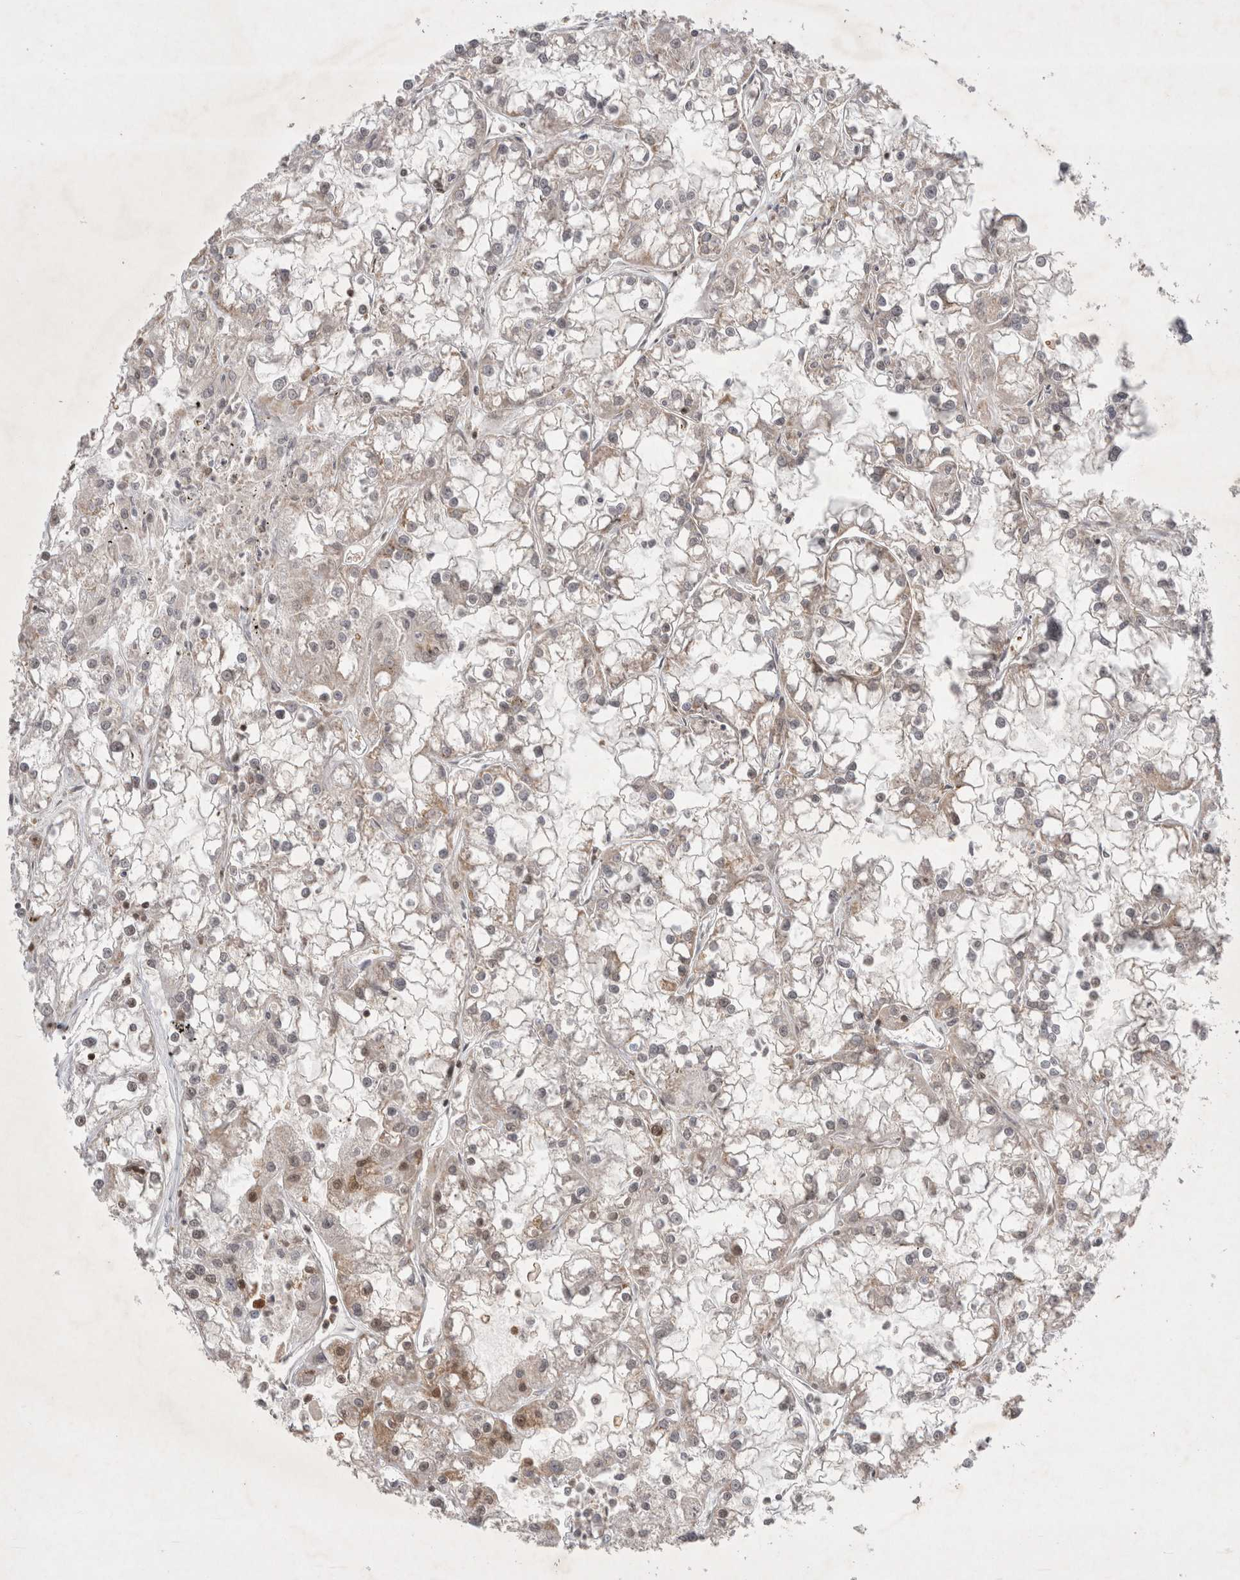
{"staining": {"intensity": "moderate", "quantity": "25%-75%", "location": "cytoplasmic/membranous,nuclear"}, "tissue": "renal cancer", "cell_type": "Tumor cells", "image_type": "cancer", "snomed": [{"axis": "morphology", "description": "Adenocarcinoma, NOS"}, {"axis": "topography", "description": "Kidney"}], "caption": "Protein staining of renal cancer (adenocarcinoma) tissue demonstrates moderate cytoplasmic/membranous and nuclear positivity in approximately 25%-75% of tumor cells.", "gene": "WIPF2", "patient": {"sex": "female", "age": 52}}